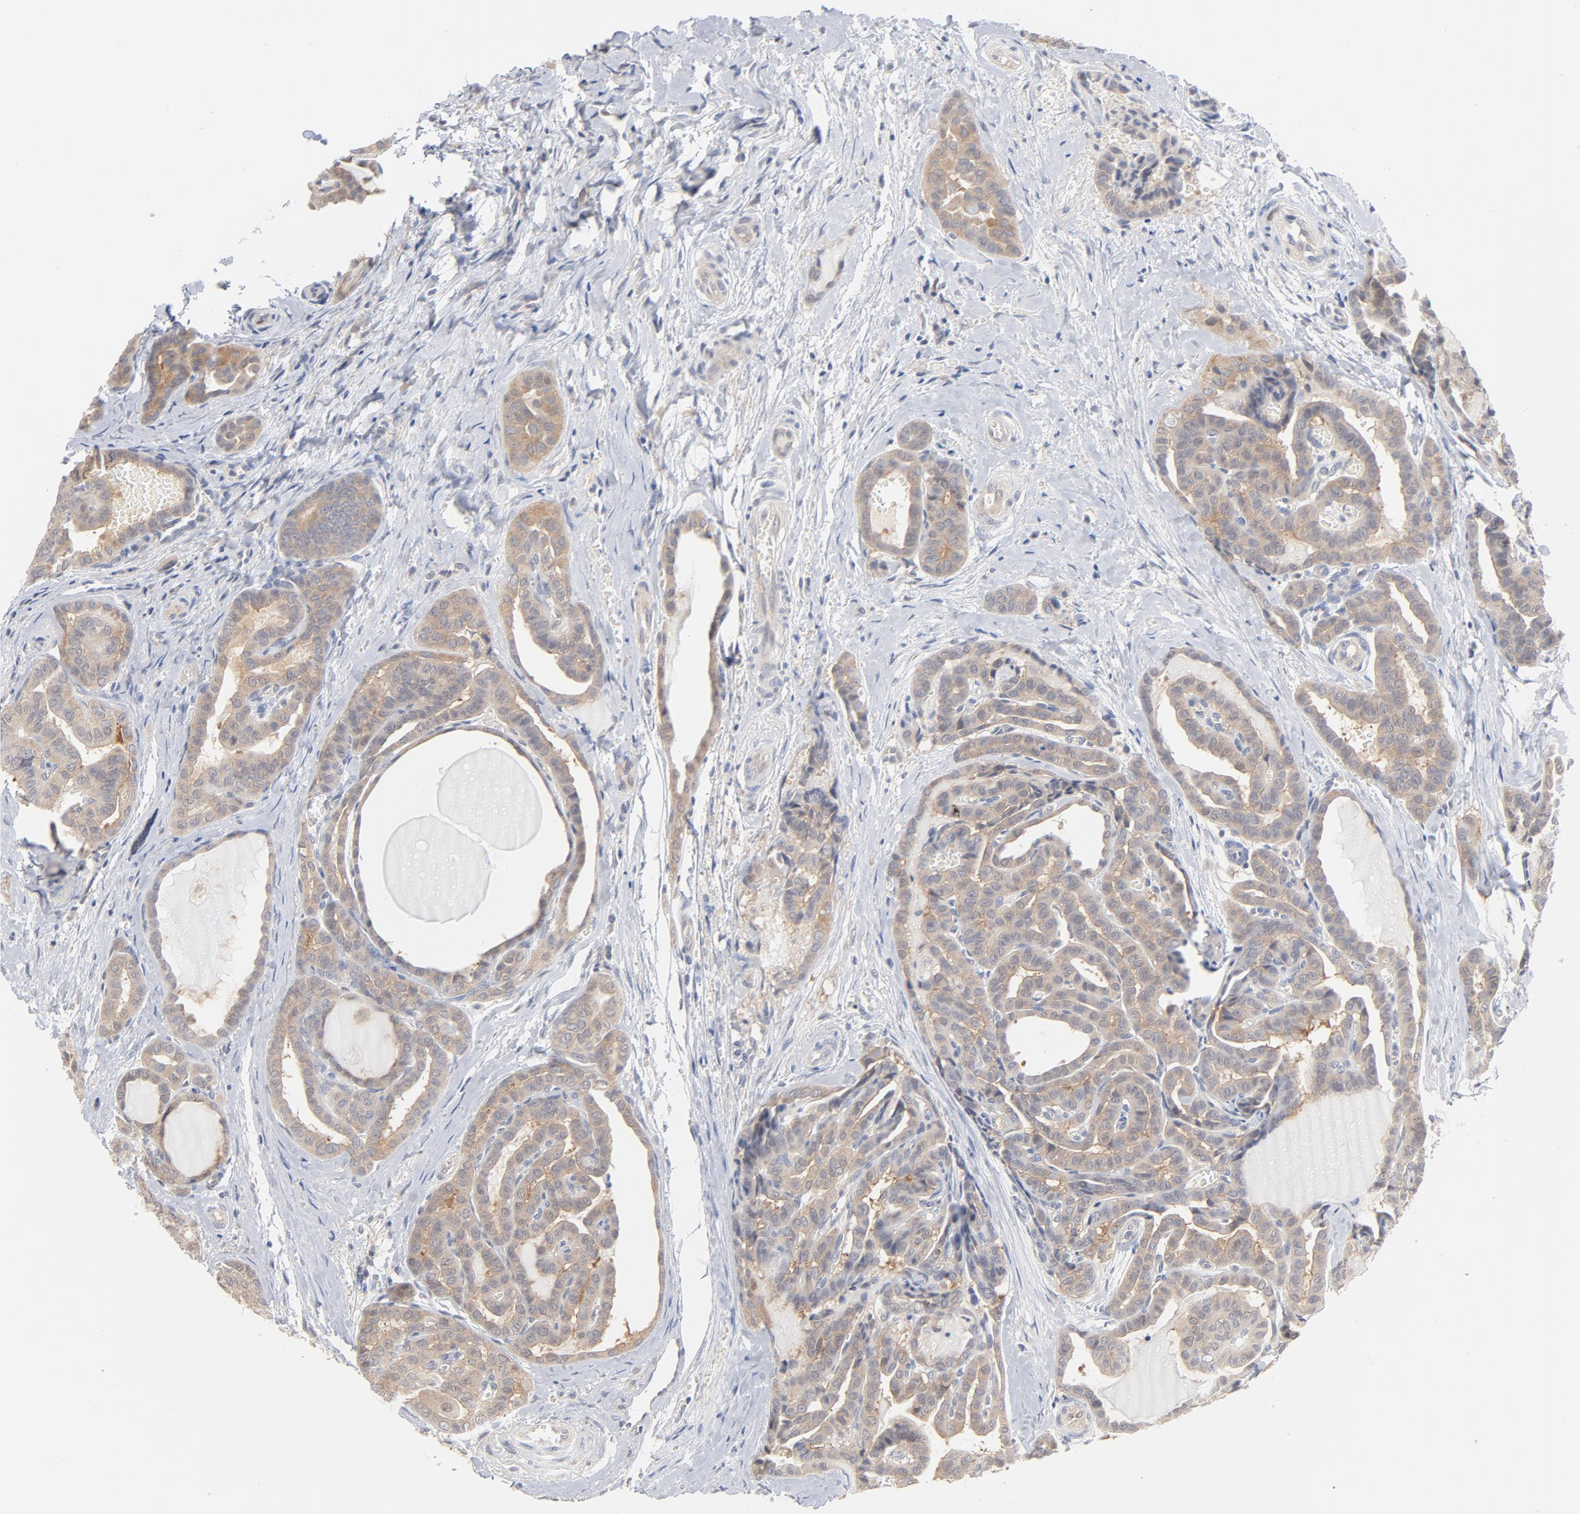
{"staining": {"intensity": "weak", "quantity": "25%-75%", "location": "cytoplasmic/membranous"}, "tissue": "thyroid cancer", "cell_type": "Tumor cells", "image_type": "cancer", "snomed": [{"axis": "morphology", "description": "Carcinoma, NOS"}, {"axis": "topography", "description": "Thyroid gland"}], "caption": "An immunohistochemistry micrograph of neoplastic tissue is shown. Protein staining in brown labels weak cytoplasmic/membranous positivity in thyroid cancer (carcinoma) within tumor cells.", "gene": "UBL4A", "patient": {"sex": "female", "age": 91}}